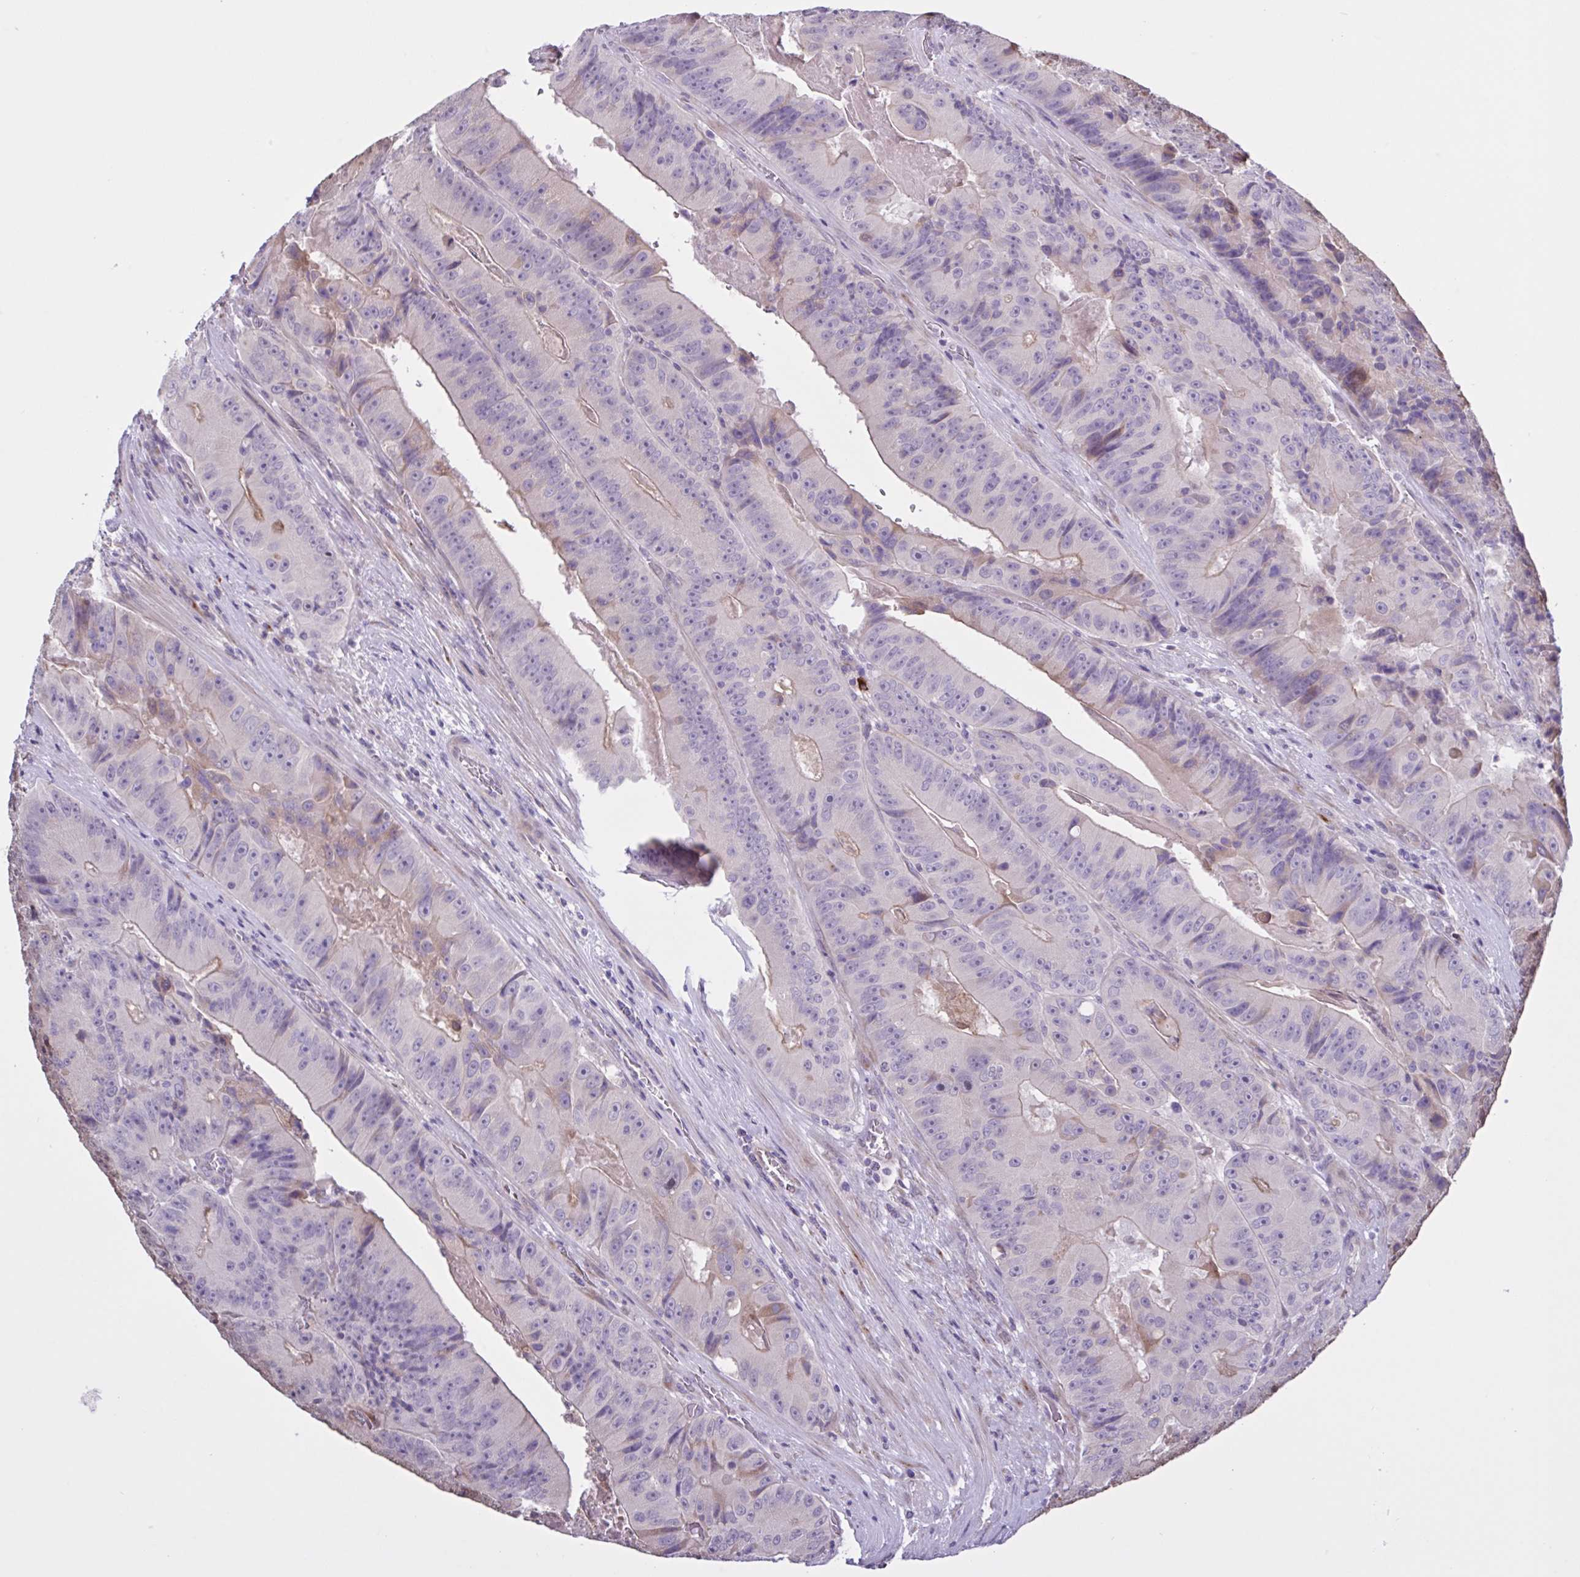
{"staining": {"intensity": "weak", "quantity": "<25%", "location": "cytoplasmic/membranous"}, "tissue": "colorectal cancer", "cell_type": "Tumor cells", "image_type": "cancer", "snomed": [{"axis": "morphology", "description": "Adenocarcinoma, NOS"}, {"axis": "topography", "description": "Colon"}], "caption": "The micrograph demonstrates no significant positivity in tumor cells of colorectal cancer (adenocarcinoma).", "gene": "MRGPRX2", "patient": {"sex": "female", "age": 86}}